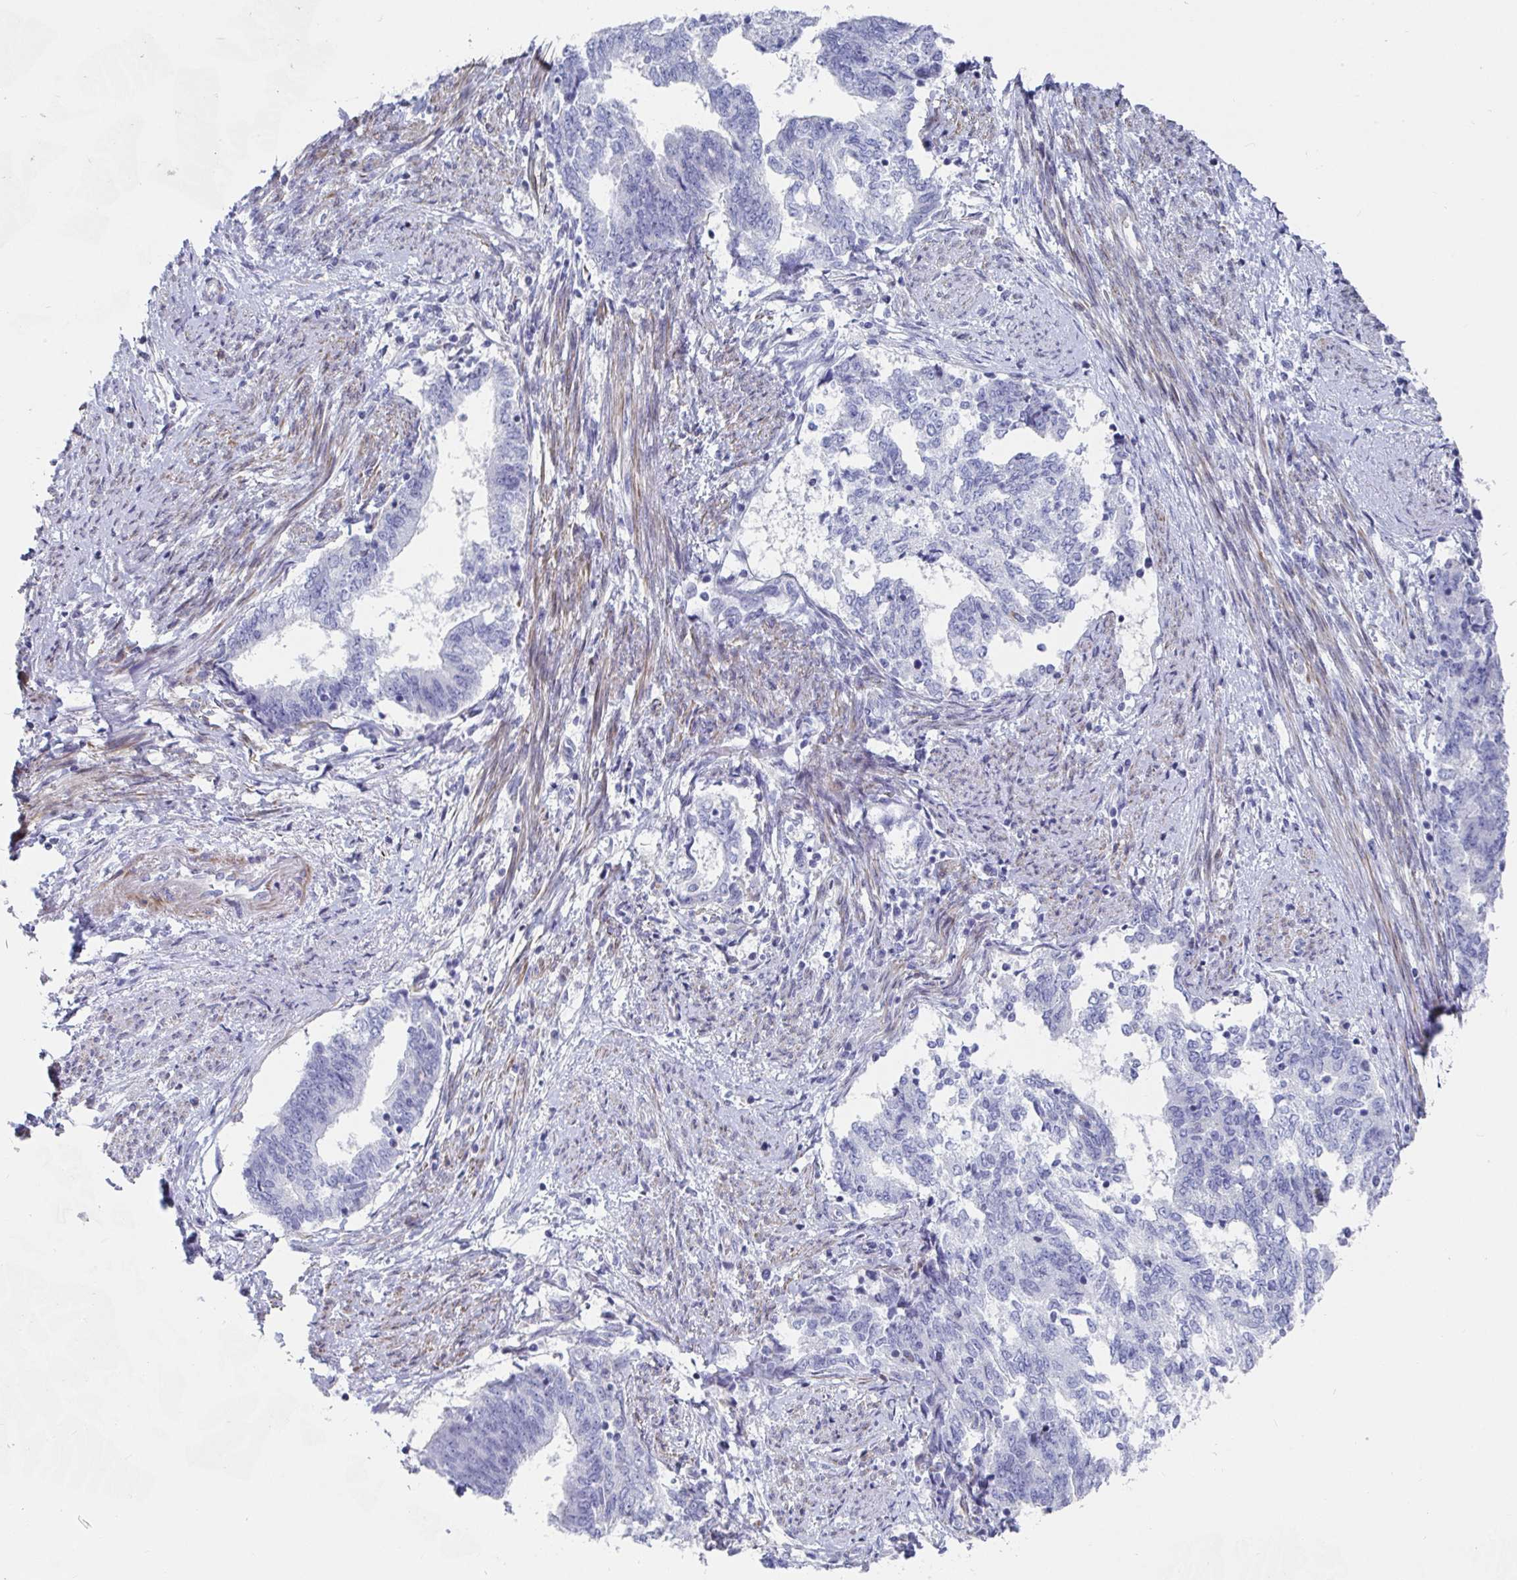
{"staining": {"intensity": "negative", "quantity": "none", "location": "none"}, "tissue": "endometrial cancer", "cell_type": "Tumor cells", "image_type": "cancer", "snomed": [{"axis": "morphology", "description": "Adenocarcinoma, NOS"}, {"axis": "topography", "description": "Endometrium"}], "caption": "IHC histopathology image of neoplastic tissue: endometrial cancer stained with DAB reveals no significant protein positivity in tumor cells. (DAB (3,3'-diaminobenzidine) immunohistochemistry visualized using brightfield microscopy, high magnification).", "gene": "ZFP82", "patient": {"sex": "female", "age": 65}}